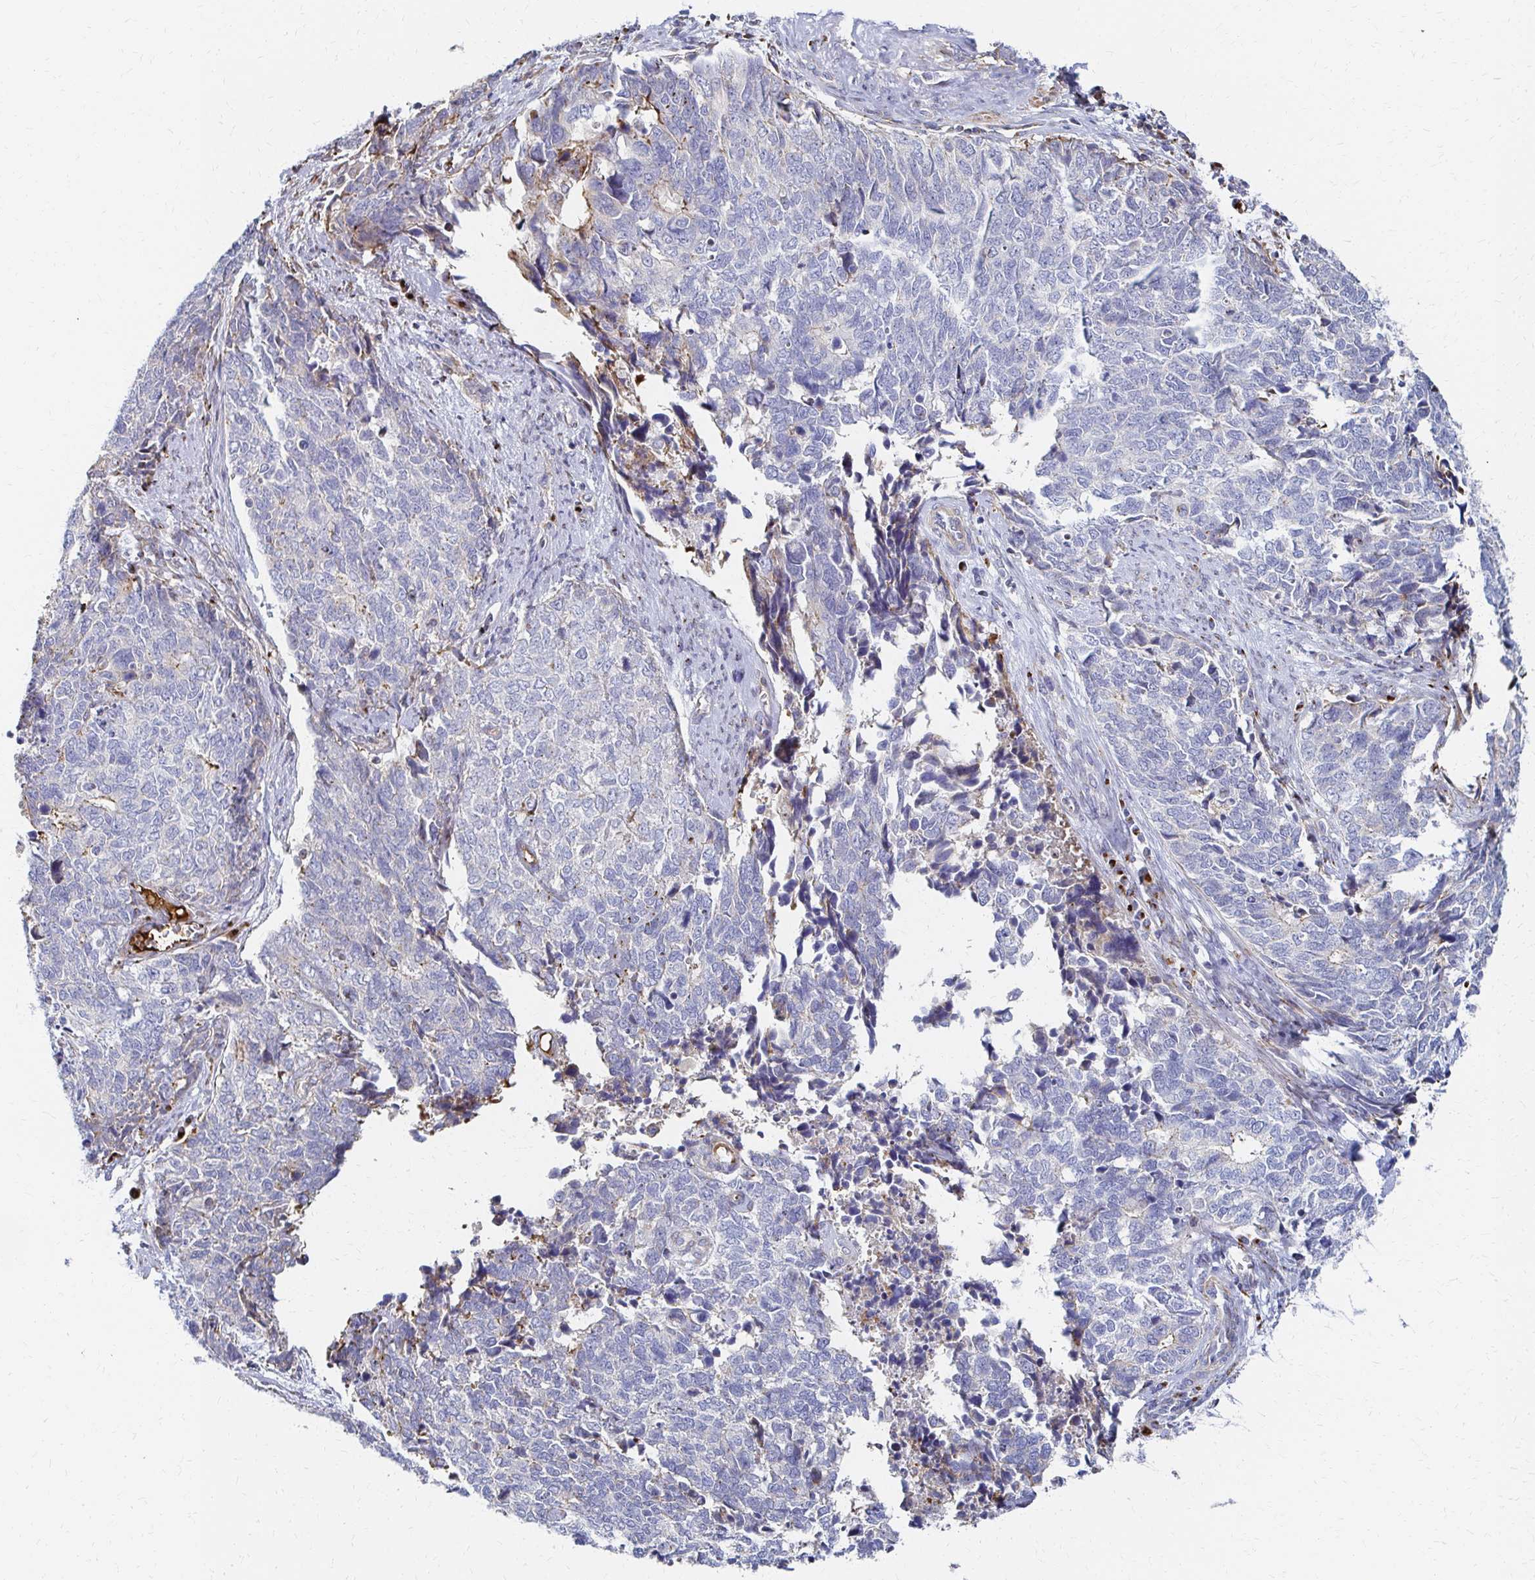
{"staining": {"intensity": "negative", "quantity": "none", "location": "none"}, "tissue": "cervical cancer", "cell_type": "Tumor cells", "image_type": "cancer", "snomed": [{"axis": "morphology", "description": "Adenocarcinoma, NOS"}, {"axis": "topography", "description": "Cervix"}], "caption": "This is an immunohistochemistry photomicrograph of cervical cancer. There is no positivity in tumor cells.", "gene": "MAN1A1", "patient": {"sex": "female", "age": 63}}